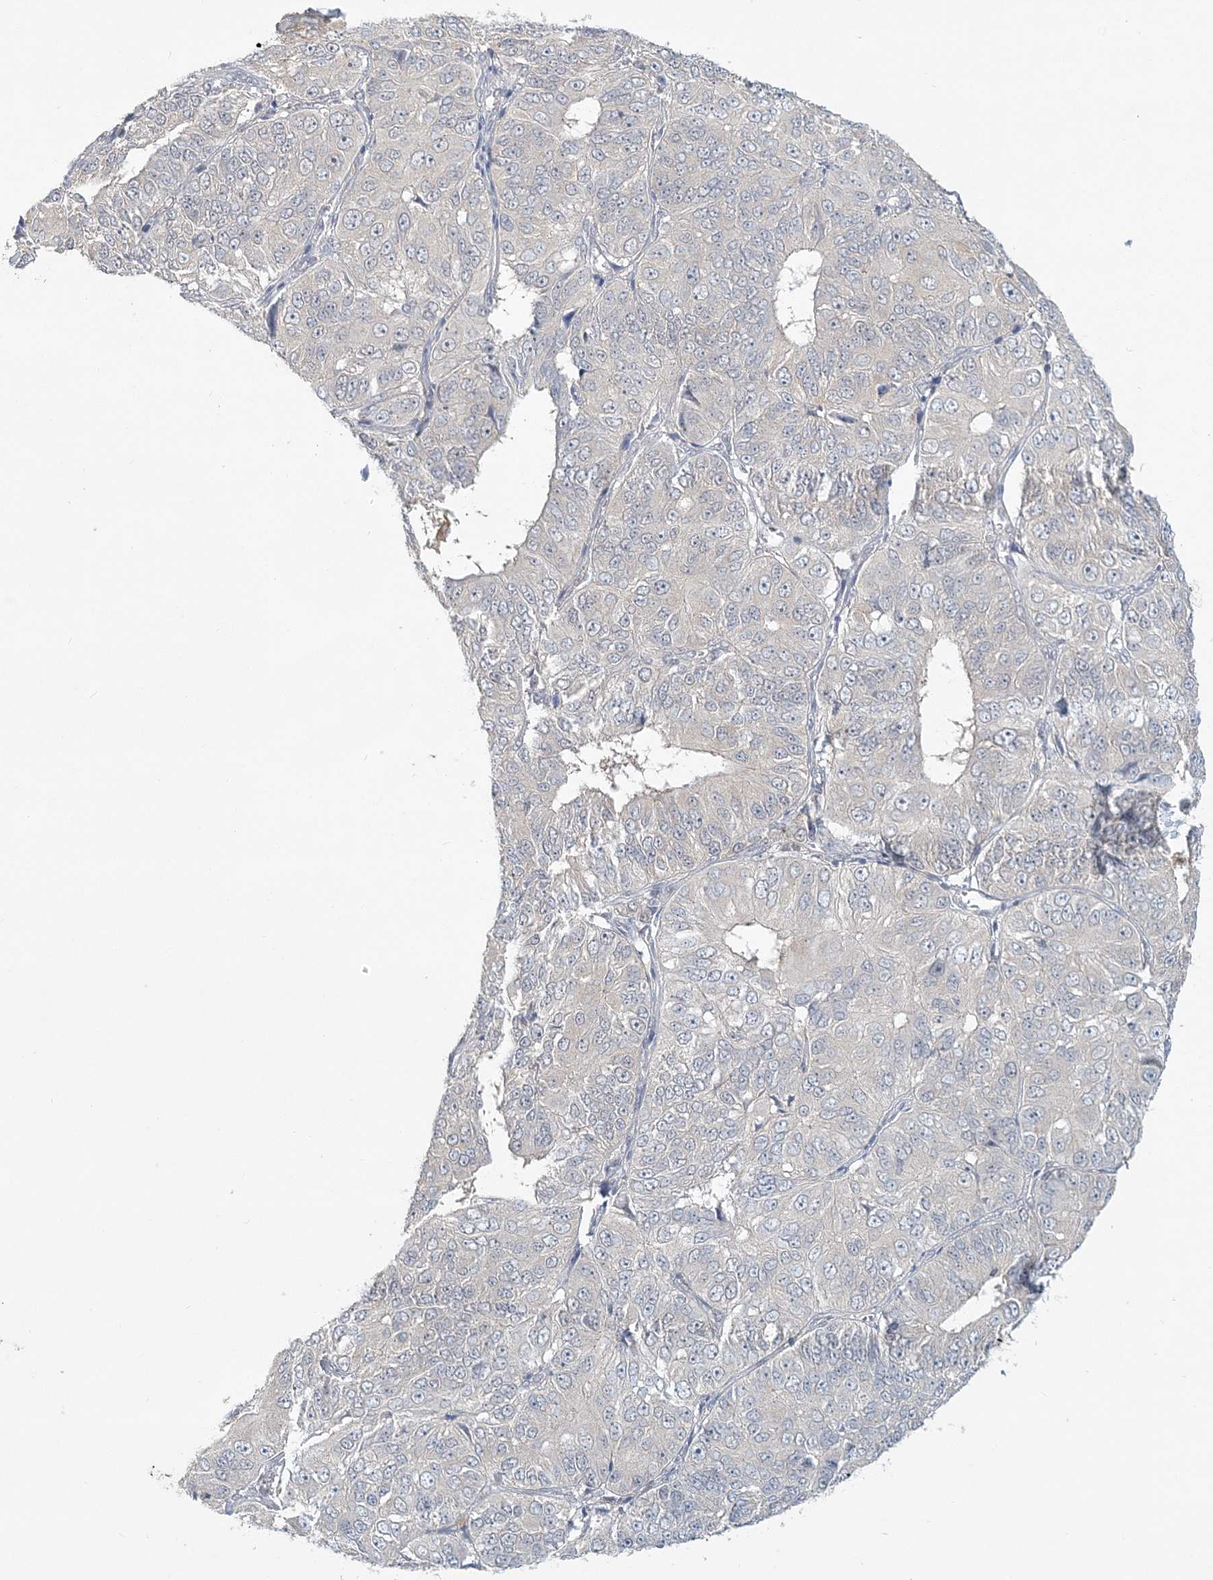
{"staining": {"intensity": "negative", "quantity": "none", "location": "none"}, "tissue": "ovarian cancer", "cell_type": "Tumor cells", "image_type": "cancer", "snomed": [{"axis": "morphology", "description": "Carcinoma, endometroid"}, {"axis": "topography", "description": "Ovary"}], "caption": "Immunohistochemistry (IHC) of human endometroid carcinoma (ovarian) displays no positivity in tumor cells.", "gene": "ANKS1A", "patient": {"sex": "female", "age": 51}}